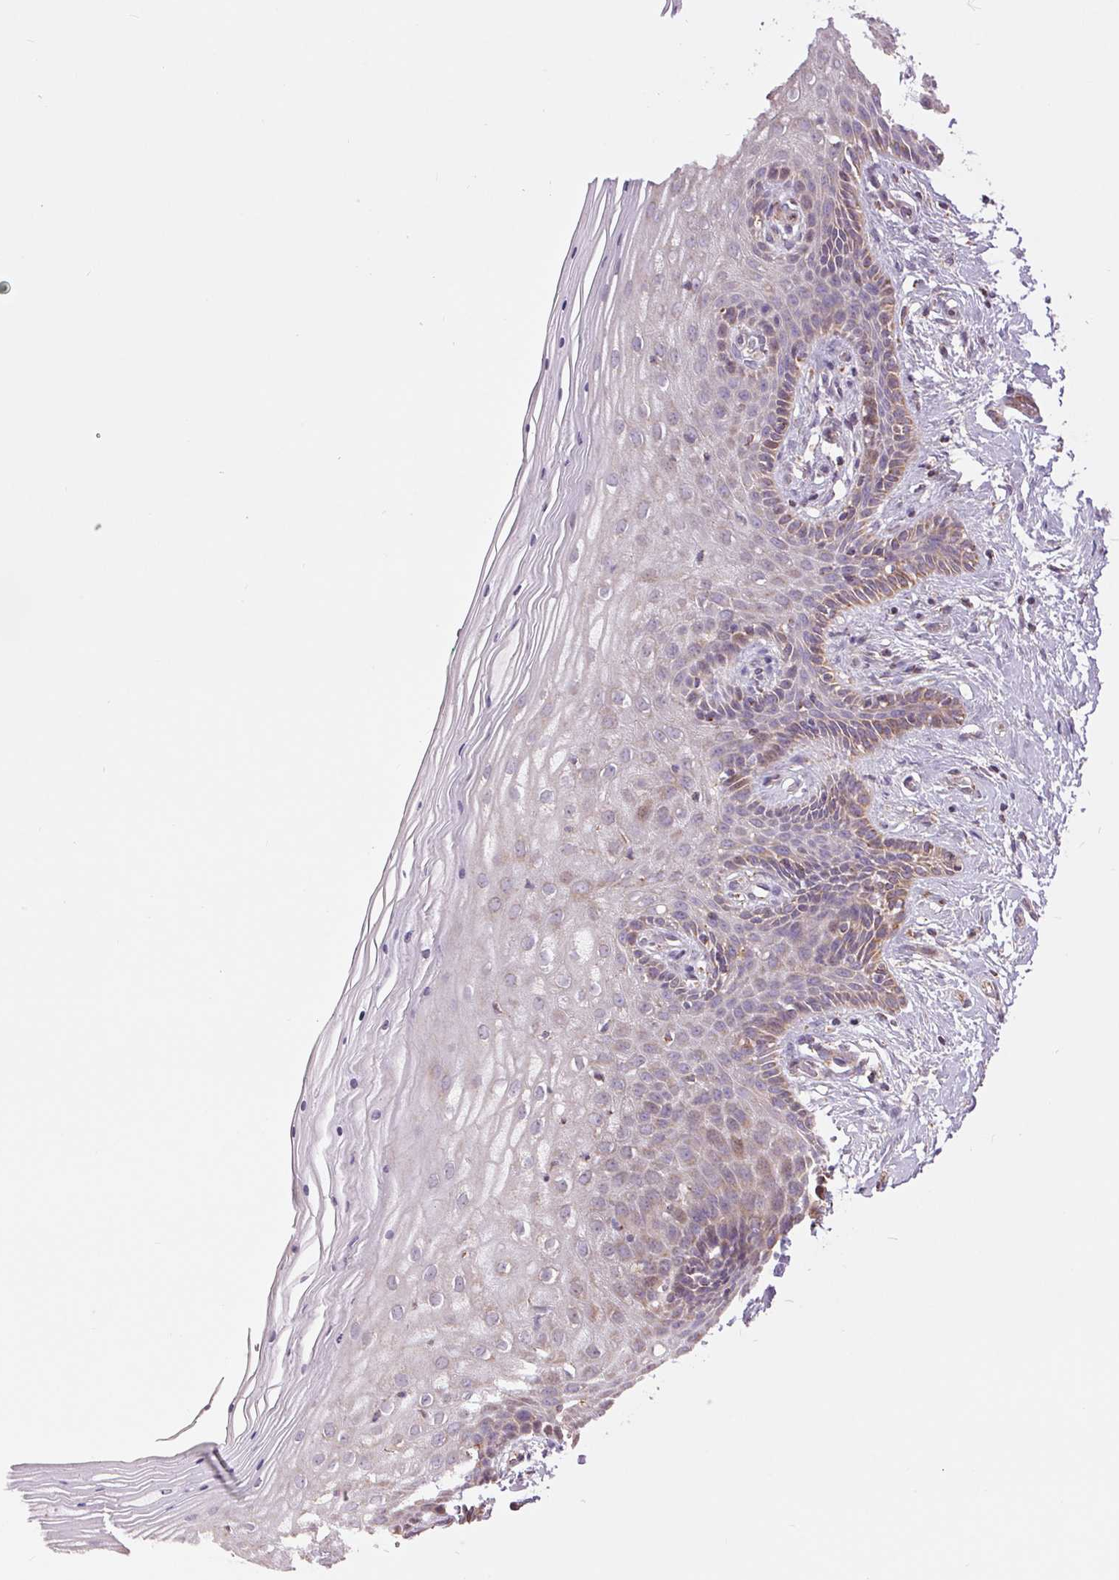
{"staining": {"intensity": "weak", "quantity": "25%-75%", "location": "cytoplasmic/membranous"}, "tissue": "vagina", "cell_type": "Squamous epithelial cells", "image_type": "normal", "snomed": [{"axis": "morphology", "description": "Normal tissue, NOS"}, {"axis": "topography", "description": "Vagina"}], "caption": "Weak cytoplasmic/membranous expression for a protein is present in about 25%-75% of squamous epithelial cells of benign vagina using IHC.", "gene": "DGUOK", "patient": {"sex": "female", "age": 45}}